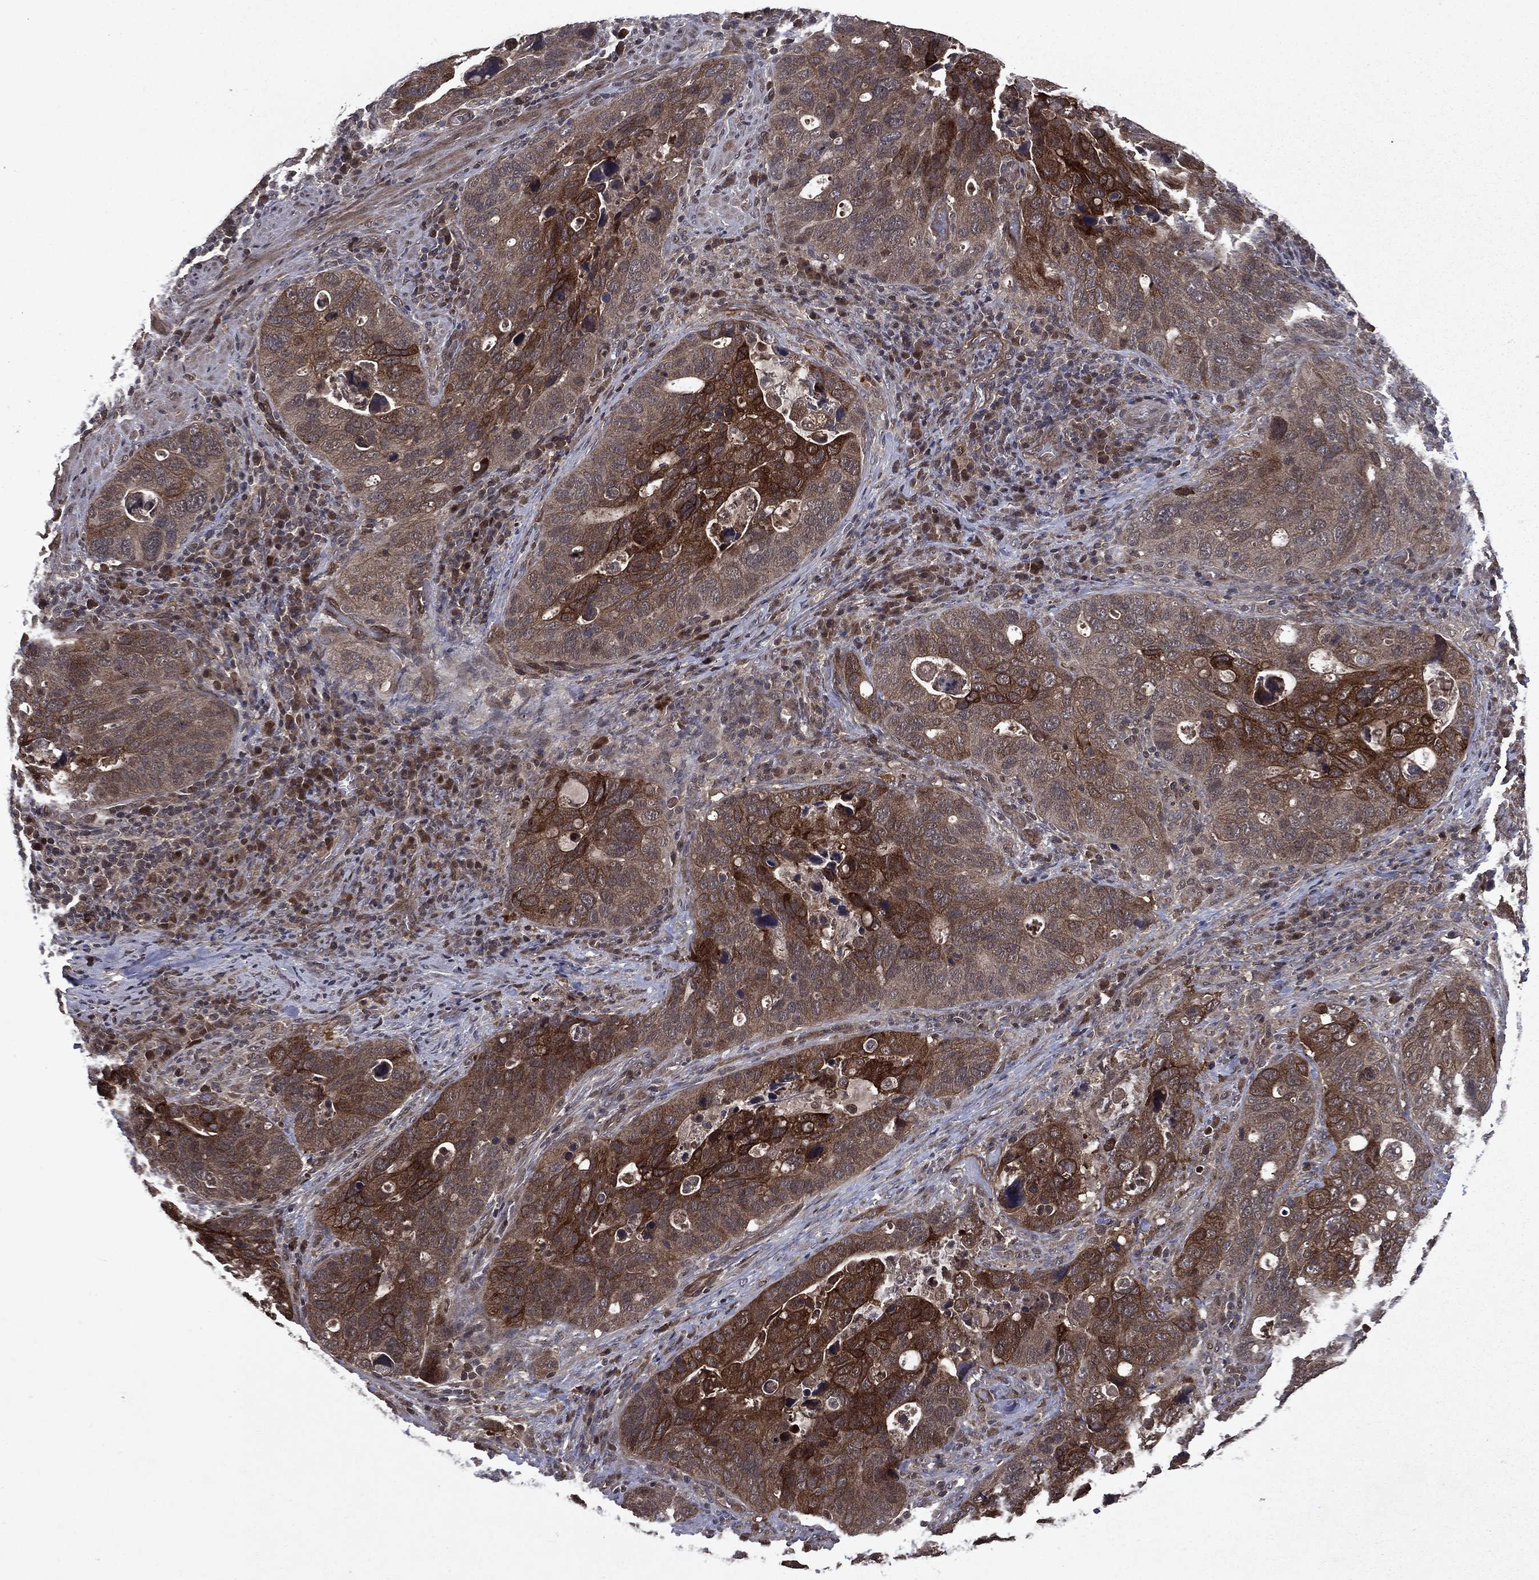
{"staining": {"intensity": "strong", "quantity": "<25%", "location": "cytoplasmic/membranous"}, "tissue": "stomach cancer", "cell_type": "Tumor cells", "image_type": "cancer", "snomed": [{"axis": "morphology", "description": "Adenocarcinoma, NOS"}, {"axis": "topography", "description": "Stomach"}], "caption": "There is medium levels of strong cytoplasmic/membranous positivity in tumor cells of stomach cancer (adenocarcinoma), as demonstrated by immunohistochemical staining (brown color).", "gene": "FGD1", "patient": {"sex": "male", "age": 54}}